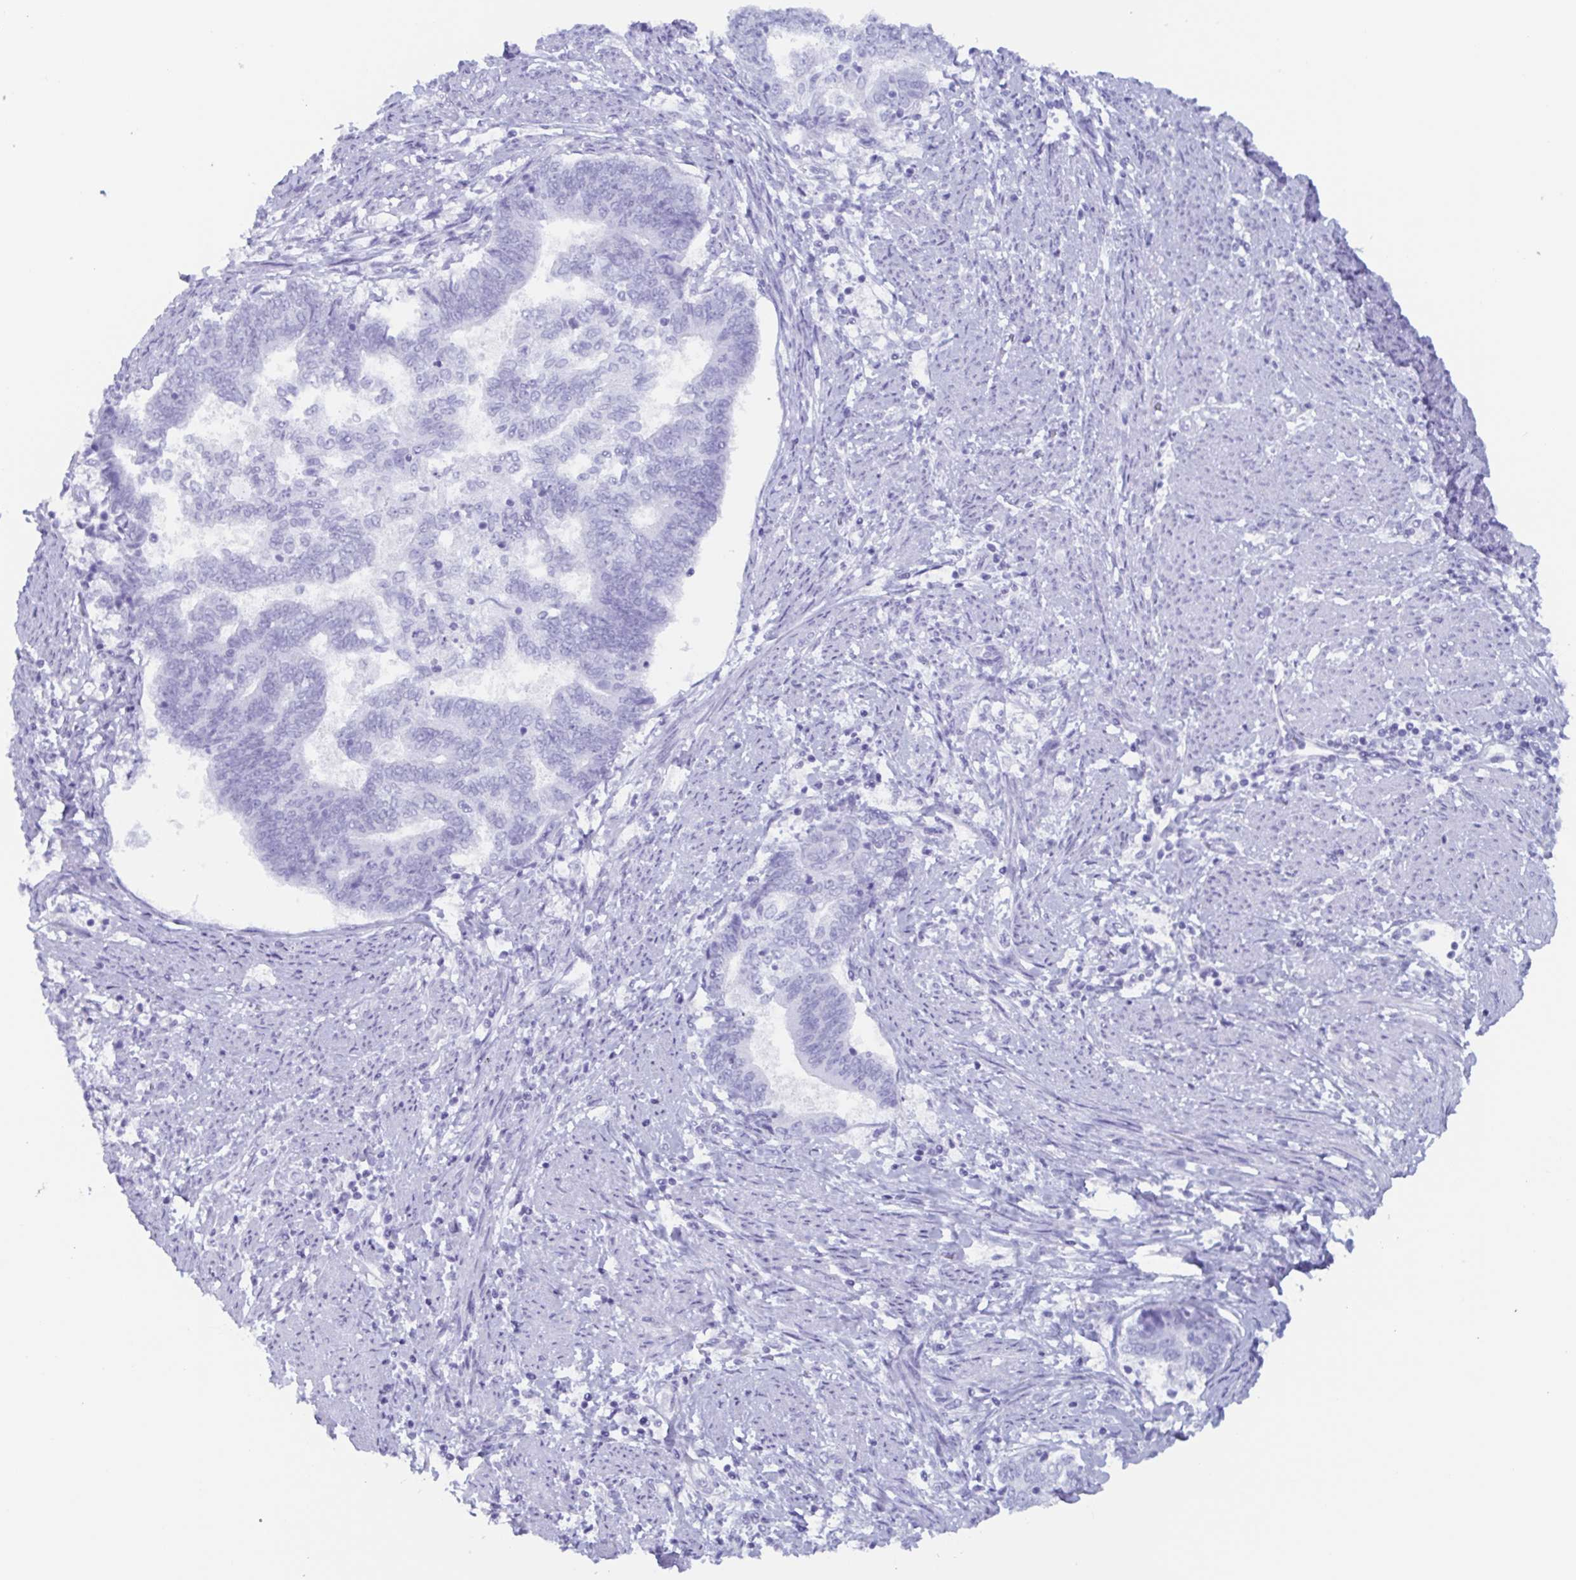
{"staining": {"intensity": "negative", "quantity": "none", "location": "none"}, "tissue": "endometrial cancer", "cell_type": "Tumor cells", "image_type": "cancer", "snomed": [{"axis": "morphology", "description": "Adenocarcinoma, NOS"}, {"axis": "topography", "description": "Endometrium"}], "caption": "Immunohistochemistry image of endometrial cancer stained for a protein (brown), which displays no positivity in tumor cells.", "gene": "BPI", "patient": {"sex": "female", "age": 65}}